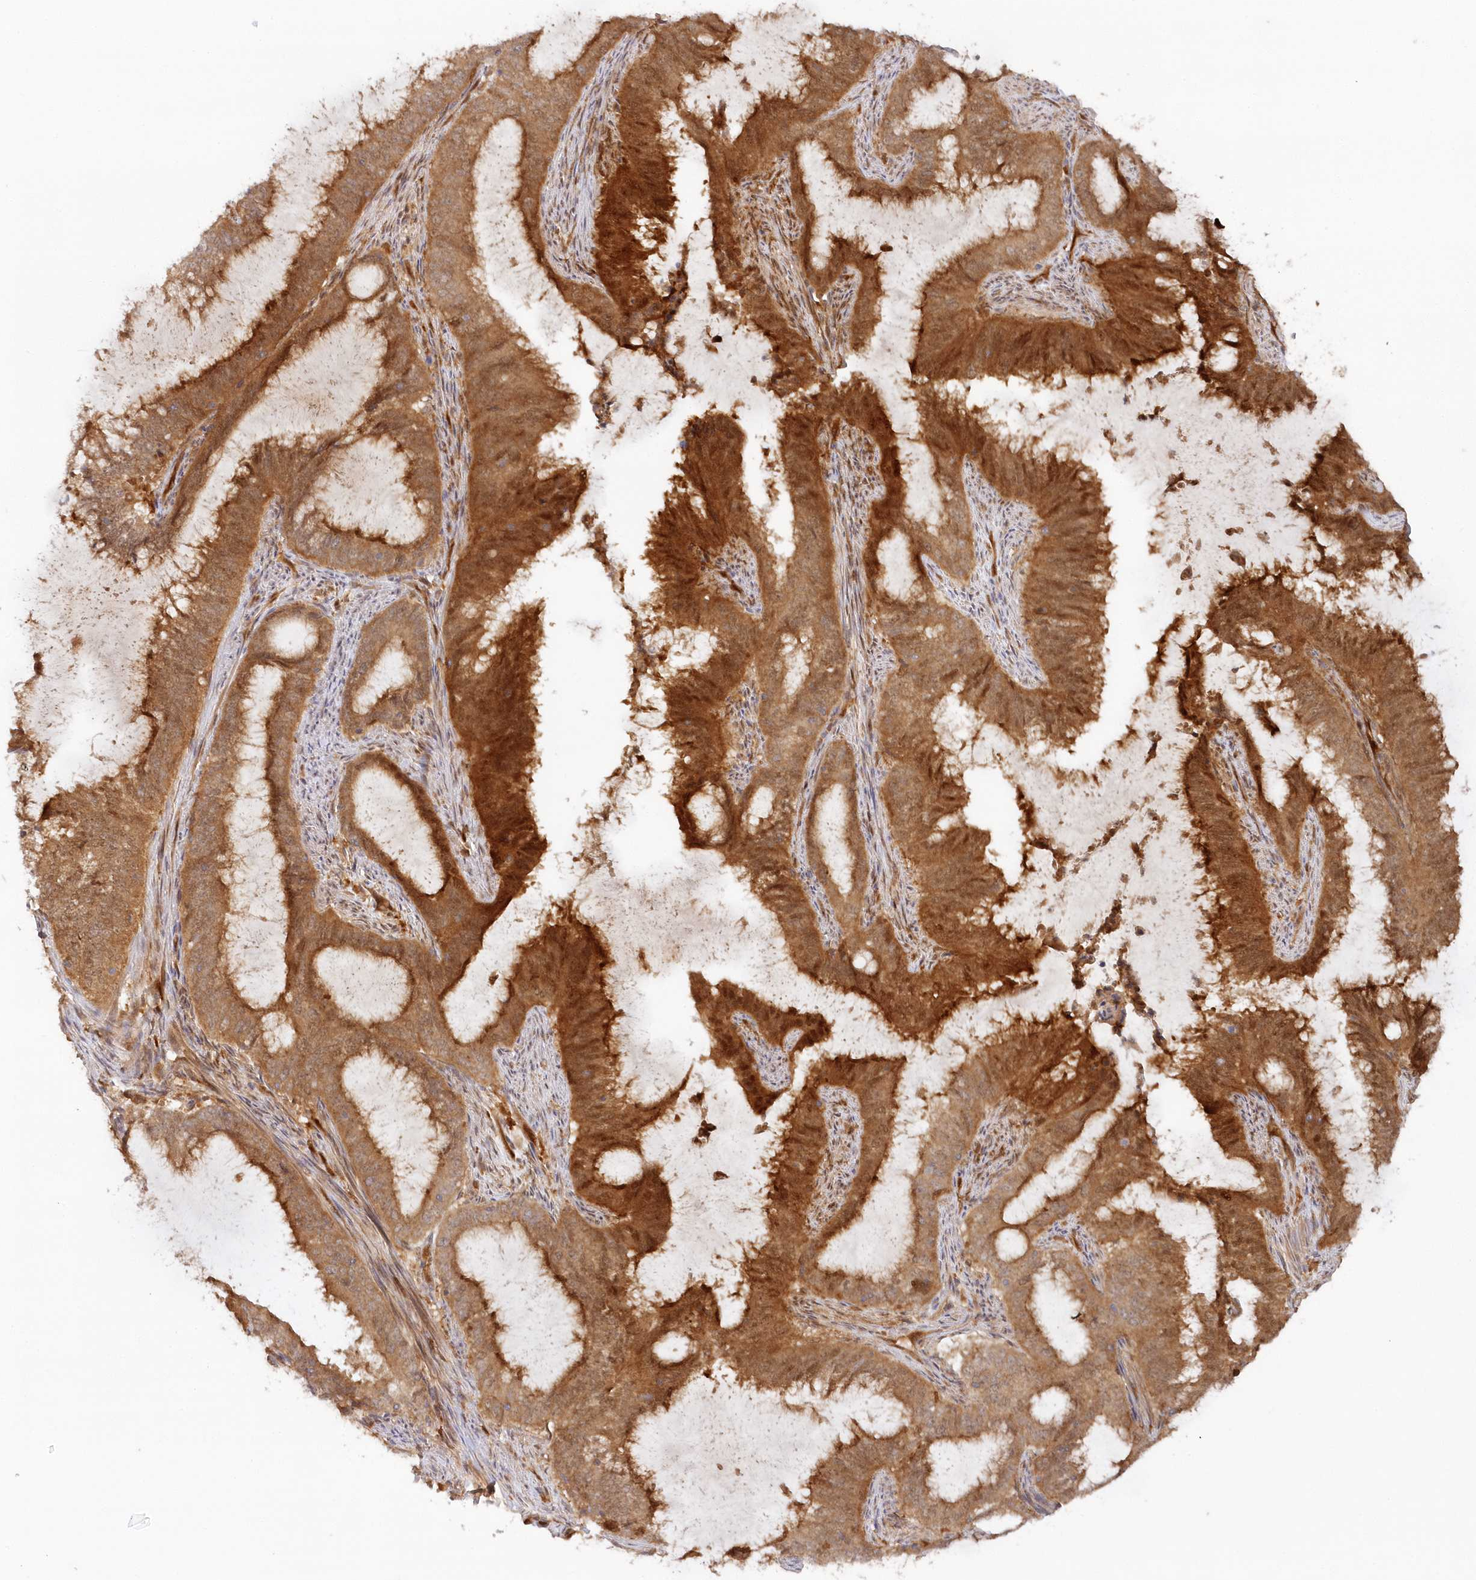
{"staining": {"intensity": "strong", "quantity": "25%-75%", "location": "cytoplasmic/membranous"}, "tissue": "endometrial cancer", "cell_type": "Tumor cells", "image_type": "cancer", "snomed": [{"axis": "morphology", "description": "Adenocarcinoma, NOS"}, {"axis": "topography", "description": "Endometrium"}], "caption": "The histopathology image reveals immunohistochemical staining of endometrial cancer. There is strong cytoplasmic/membranous staining is identified in approximately 25%-75% of tumor cells.", "gene": "GBE1", "patient": {"sex": "female", "age": 51}}